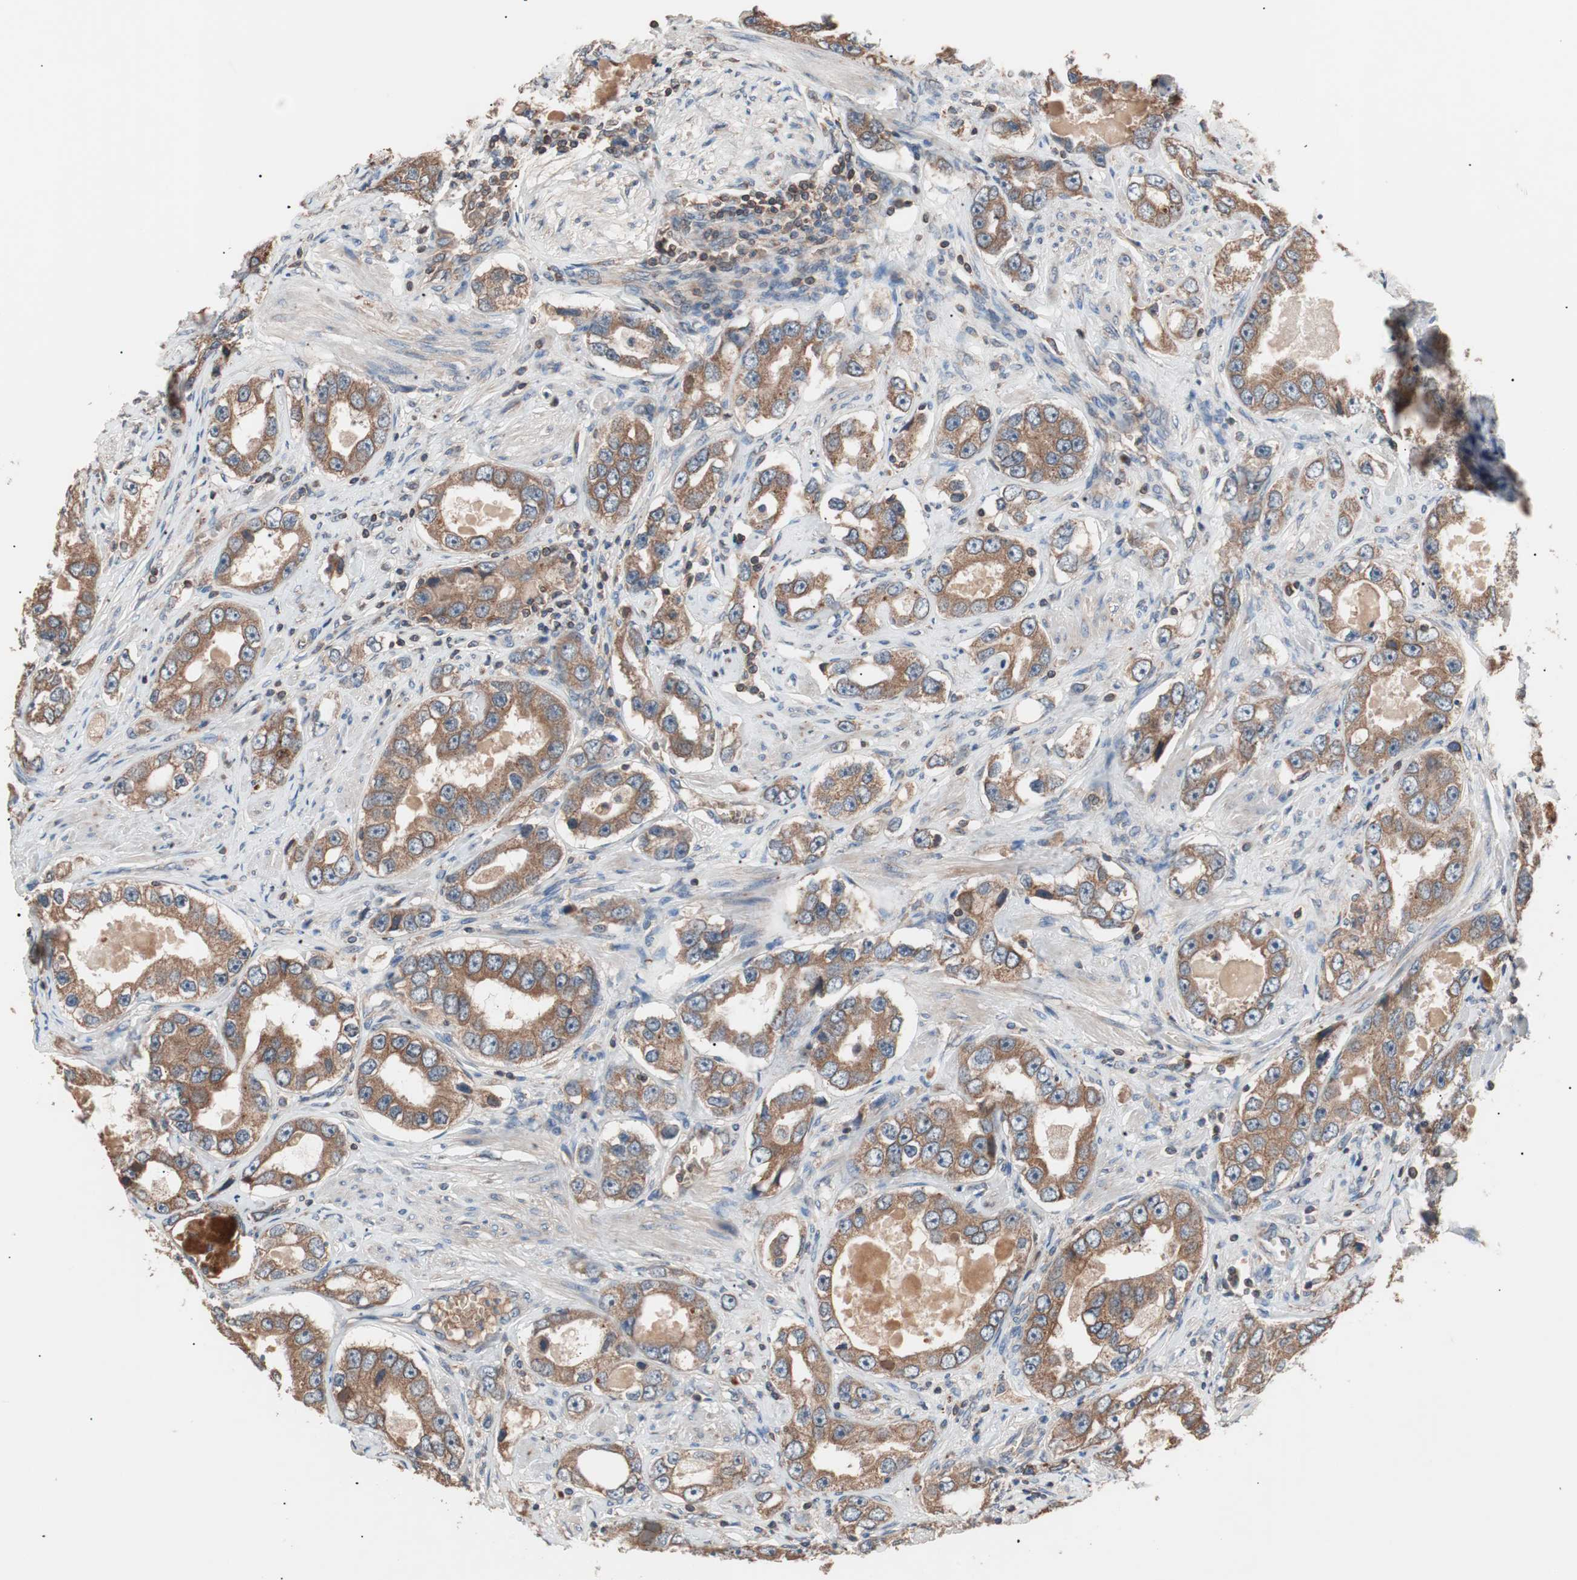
{"staining": {"intensity": "moderate", "quantity": ">75%", "location": "cytoplasmic/membranous"}, "tissue": "prostate cancer", "cell_type": "Tumor cells", "image_type": "cancer", "snomed": [{"axis": "morphology", "description": "Adenocarcinoma, High grade"}, {"axis": "topography", "description": "Prostate"}], "caption": "Protein expression by immunohistochemistry (IHC) shows moderate cytoplasmic/membranous expression in approximately >75% of tumor cells in prostate cancer.", "gene": "GLYCTK", "patient": {"sex": "male", "age": 63}}